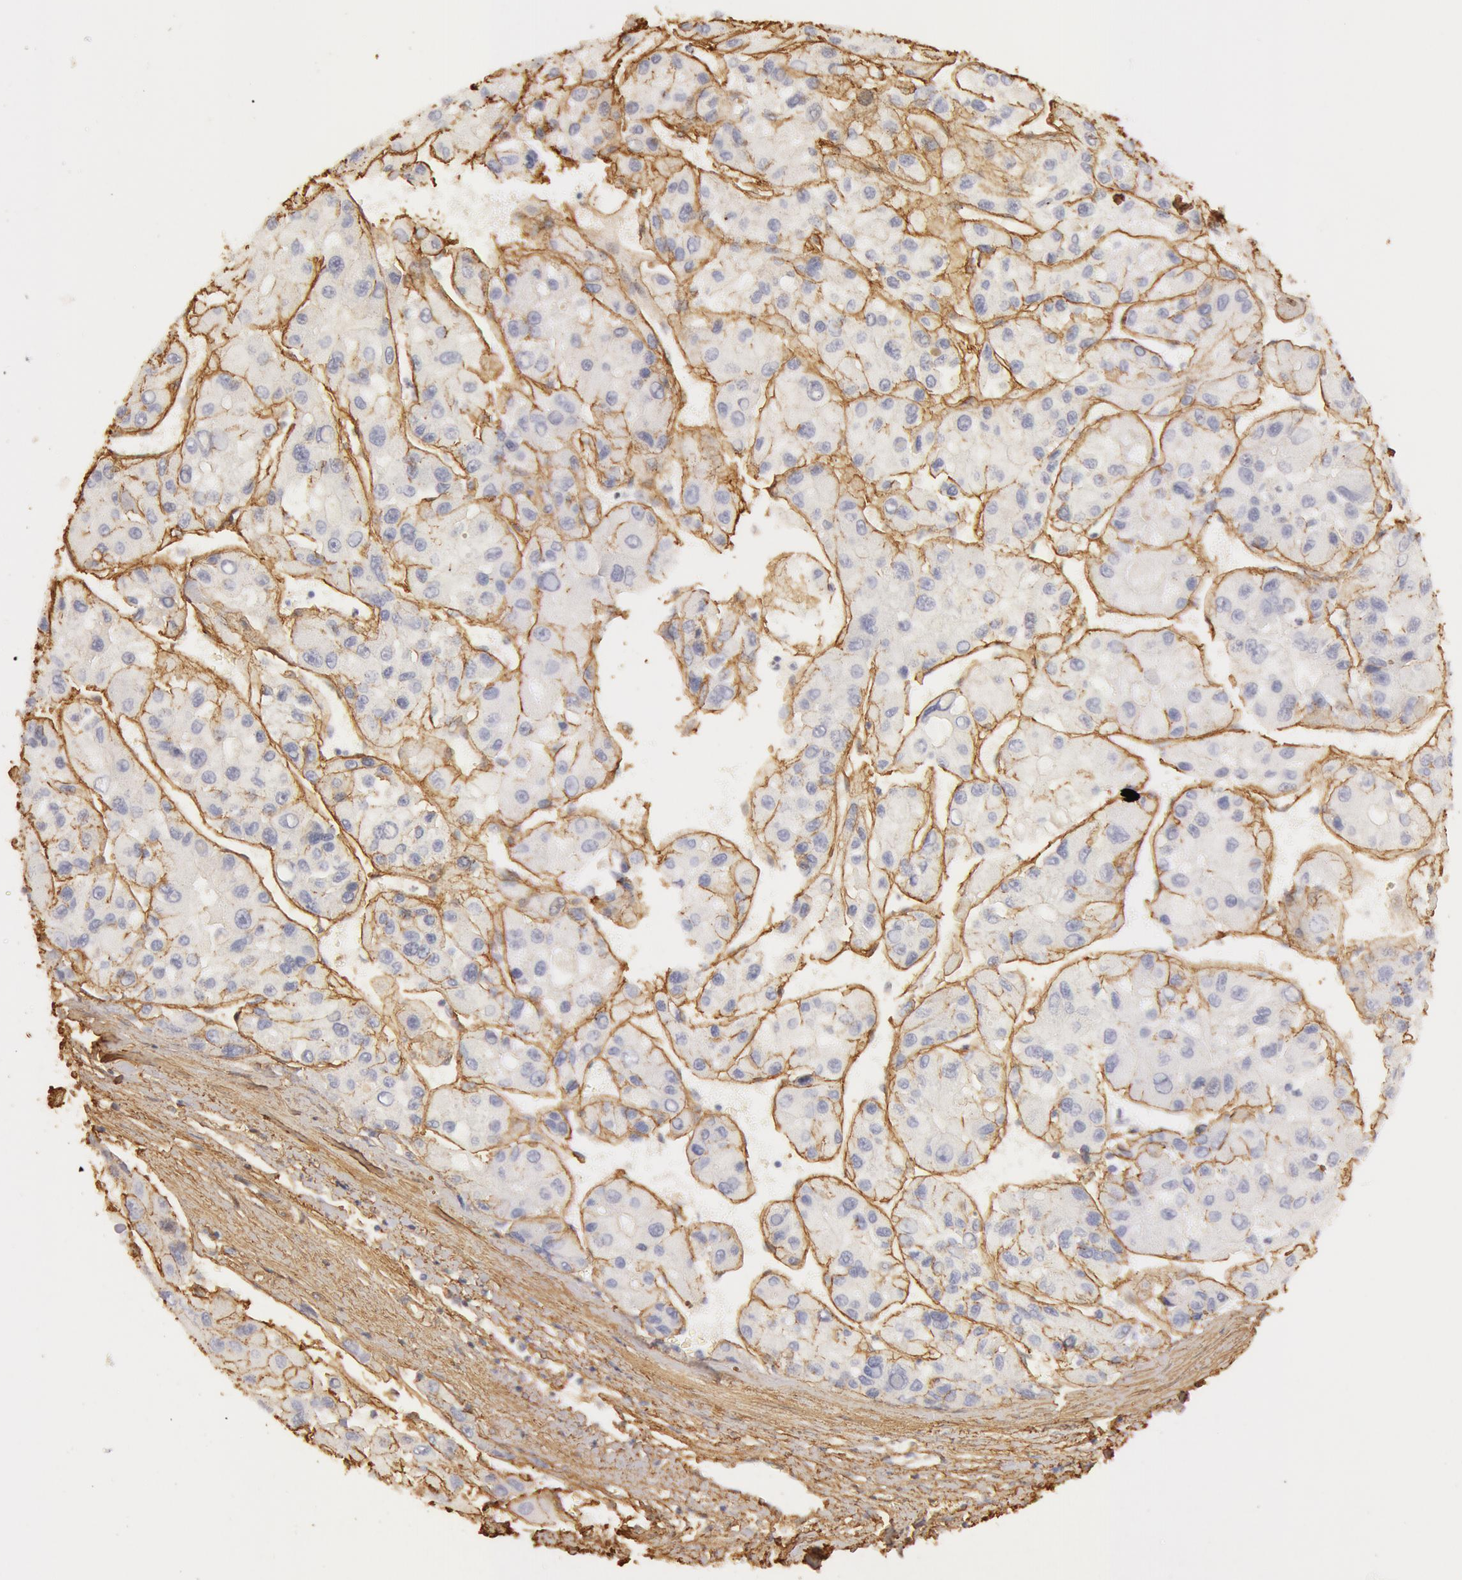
{"staining": {"intensity": "negative", "quantity": "none", "location": "none"}, "tissue": "liver cancer", "cell_type": "Tumor cells", "image_type": "cancer", "snomed": [{"axis": "morphology", "description": "Carcinoma, Hepatocellular, NOS"}, {"axis": "topography", "description": "Liver"}], "caption": "The IHC histopathology image has no significant staining in tumor cells of liver cancer tissue.", "gene": "COL4A1", "patient": {"sex": "male", "age": 64}}